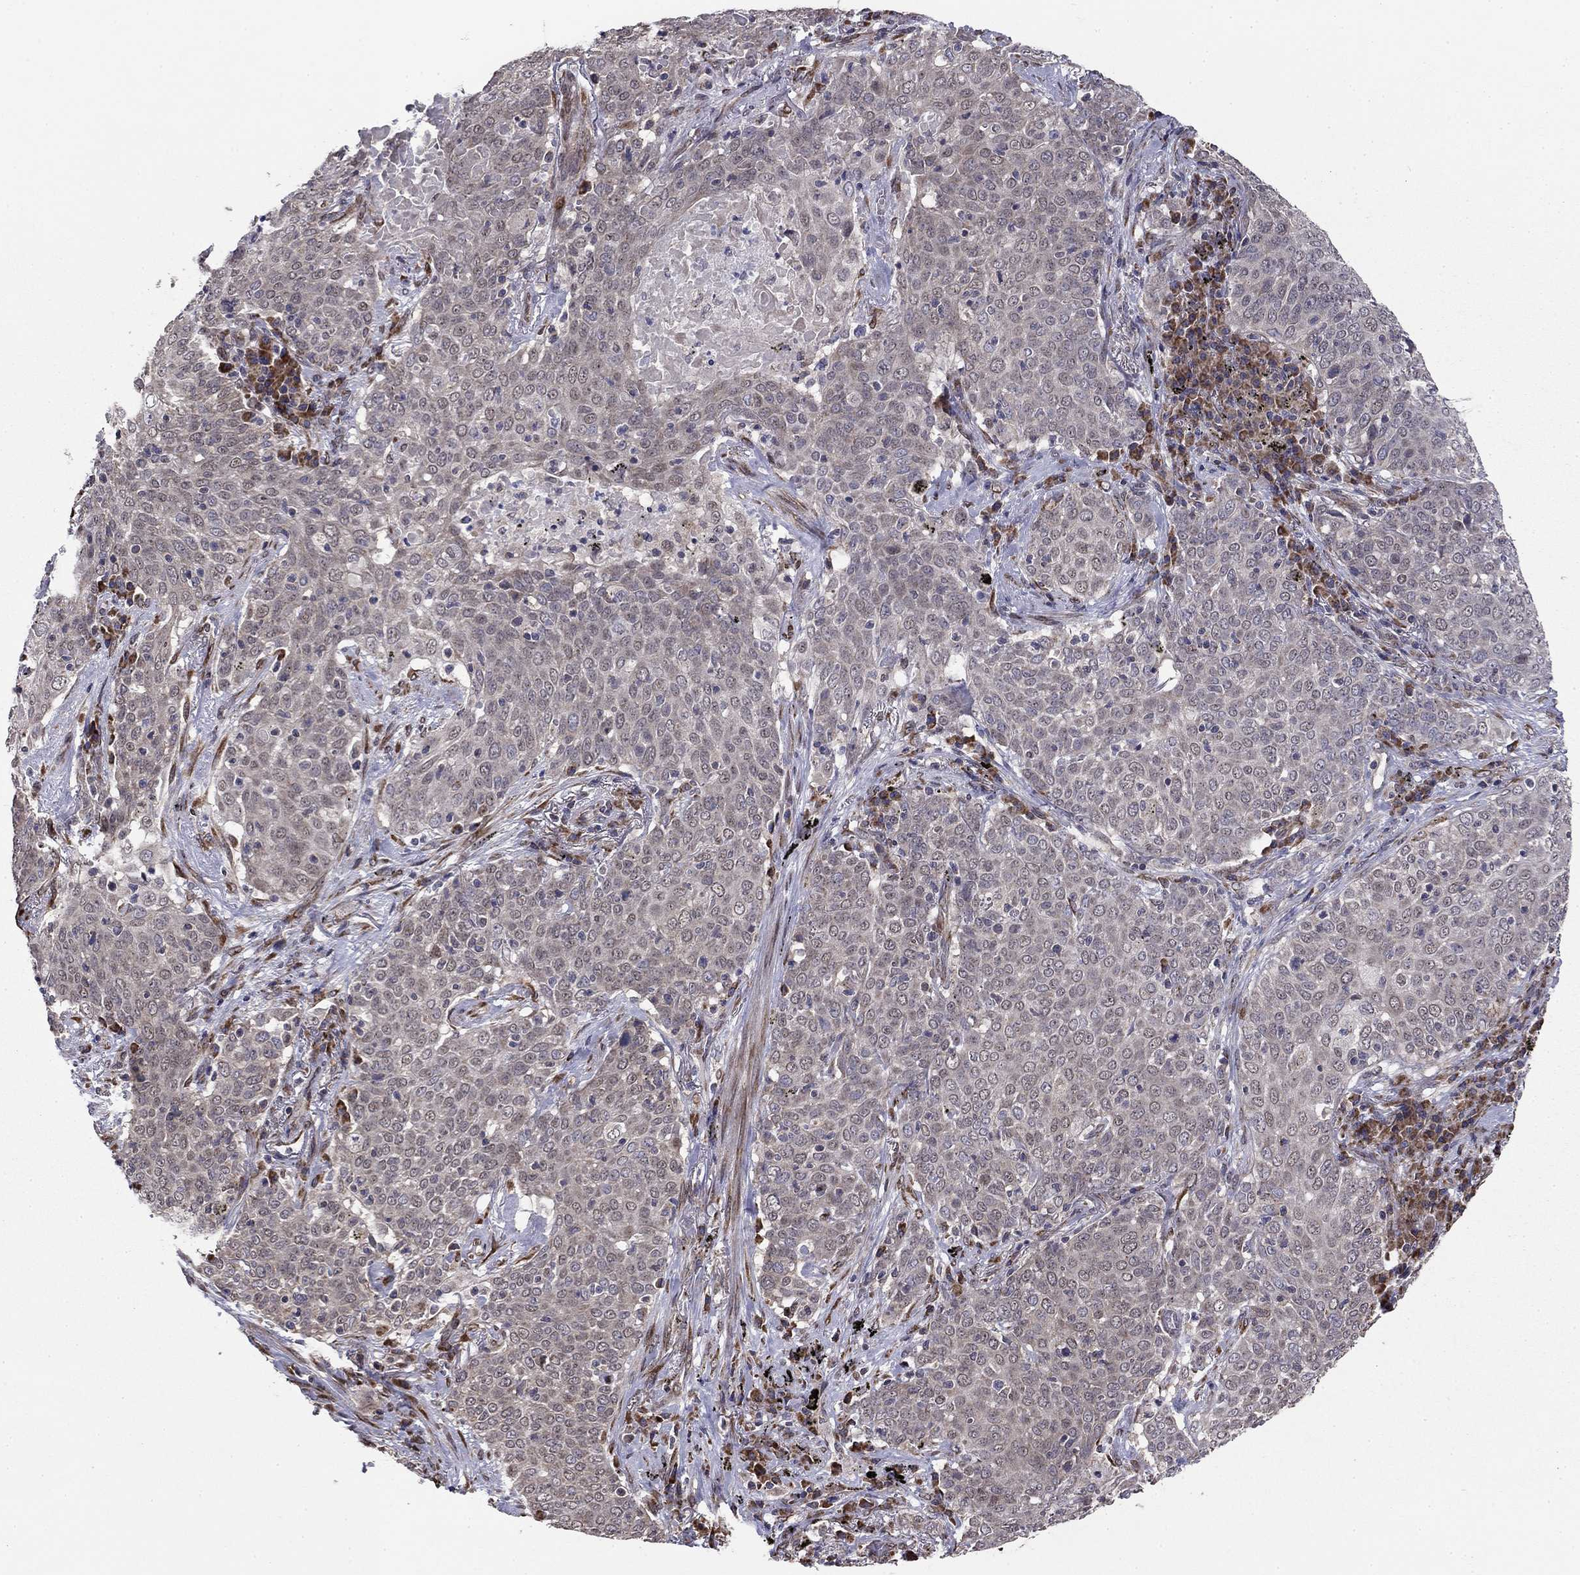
{"staining": {"intensity": "negative", "quantity": "none", "location": "none"}, "tissue": "lung cancer", "cell_type": "Tumor cells", "image_type": "cancer", "snomed": [{"axis": "morphology", "description": "Squamous cell carcinoma, NOS"}, {"axis": "topography", "description": "Lung"}], "caption": "IHC photomicrograph of neoplastic tissue: human lung squamous cell carcinoma stained with DAB shows no significant protein staining in tumor cells.", "gene": "NKIRAS1", "patient": {"sex": "male", "age": 82}}